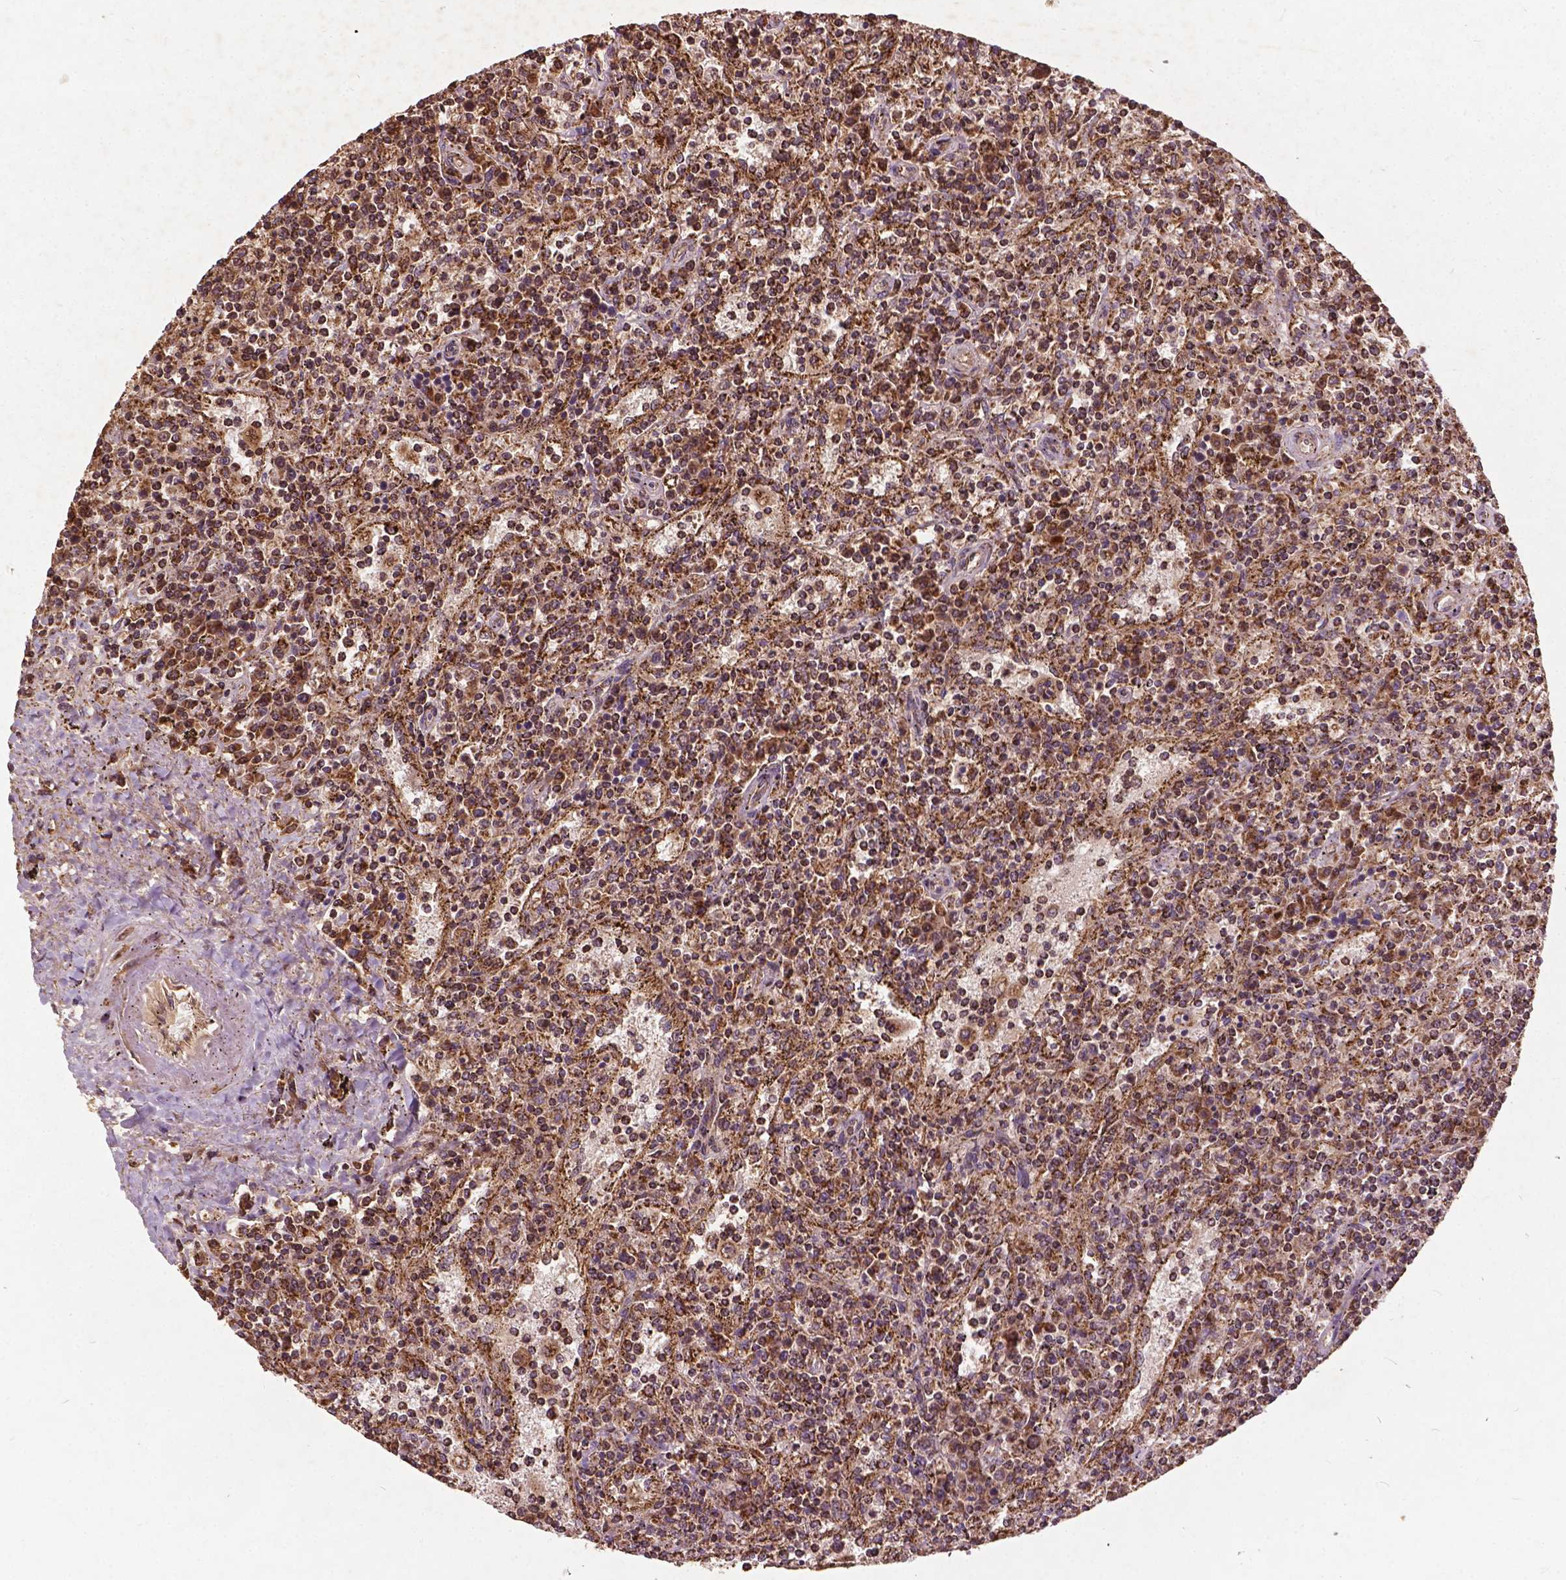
{"staining": {"intensity": "strong", "quantity": ">75%", "location": "cytoplasmic/membranous"}, "tissue": "lymphoma", "cell_type": "Tumor cells", "image_type": "cancer", "snomed": [{"axis": "morphology", "description": "Malignant lymphoma, non-Hodgkin's type, Low grade"}, {"axis": "topography", "description": "Spleen"}], "caption": "Tumor cells display high levels of strong cytoplasmic/membranous staining in approximately >75% of cells in low-grade malignant lymphoma, non-Hodgkin's type.", "gene": "UBXN2A", "patient": {"sex": "male", "age": 62}}